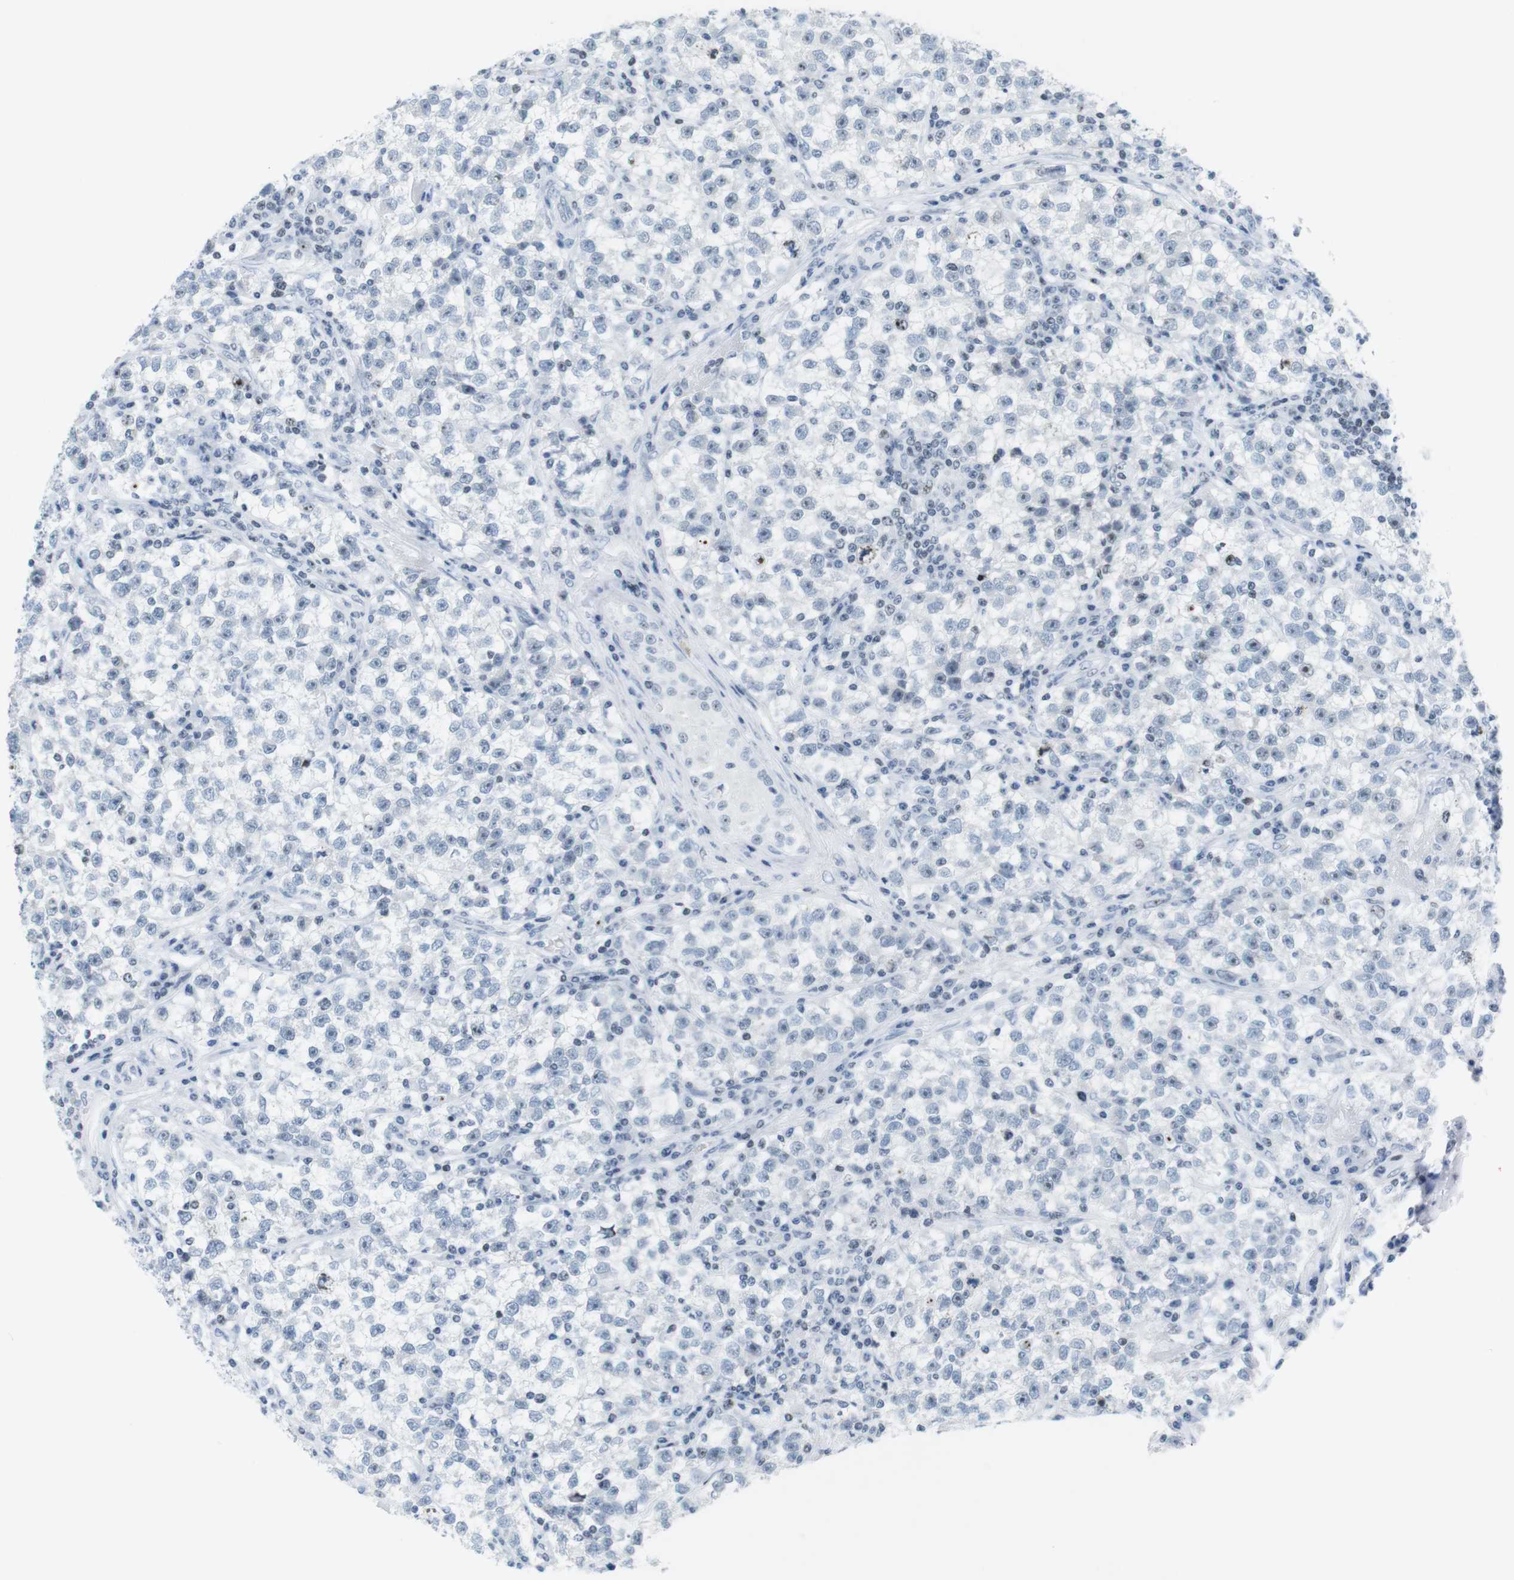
{"staining": {"intensity": "moderate", "quantity": "25%-75%", "location": "nuclear"}, "tissue": "testis cancer", "cell_type": "Tumor cells", "image_type": "cancer", "snomed": [{"axis": "morphology", "description": "Seminoma, NOS"}, {"axis": "topography", "description": "Testis"}], "caption": "Testis cancer tissue shows moderate nuclear staining in about 25%-75% of tumor cells", "gene": "NIFK", "patient": {"sex": "male", "age": 22}}